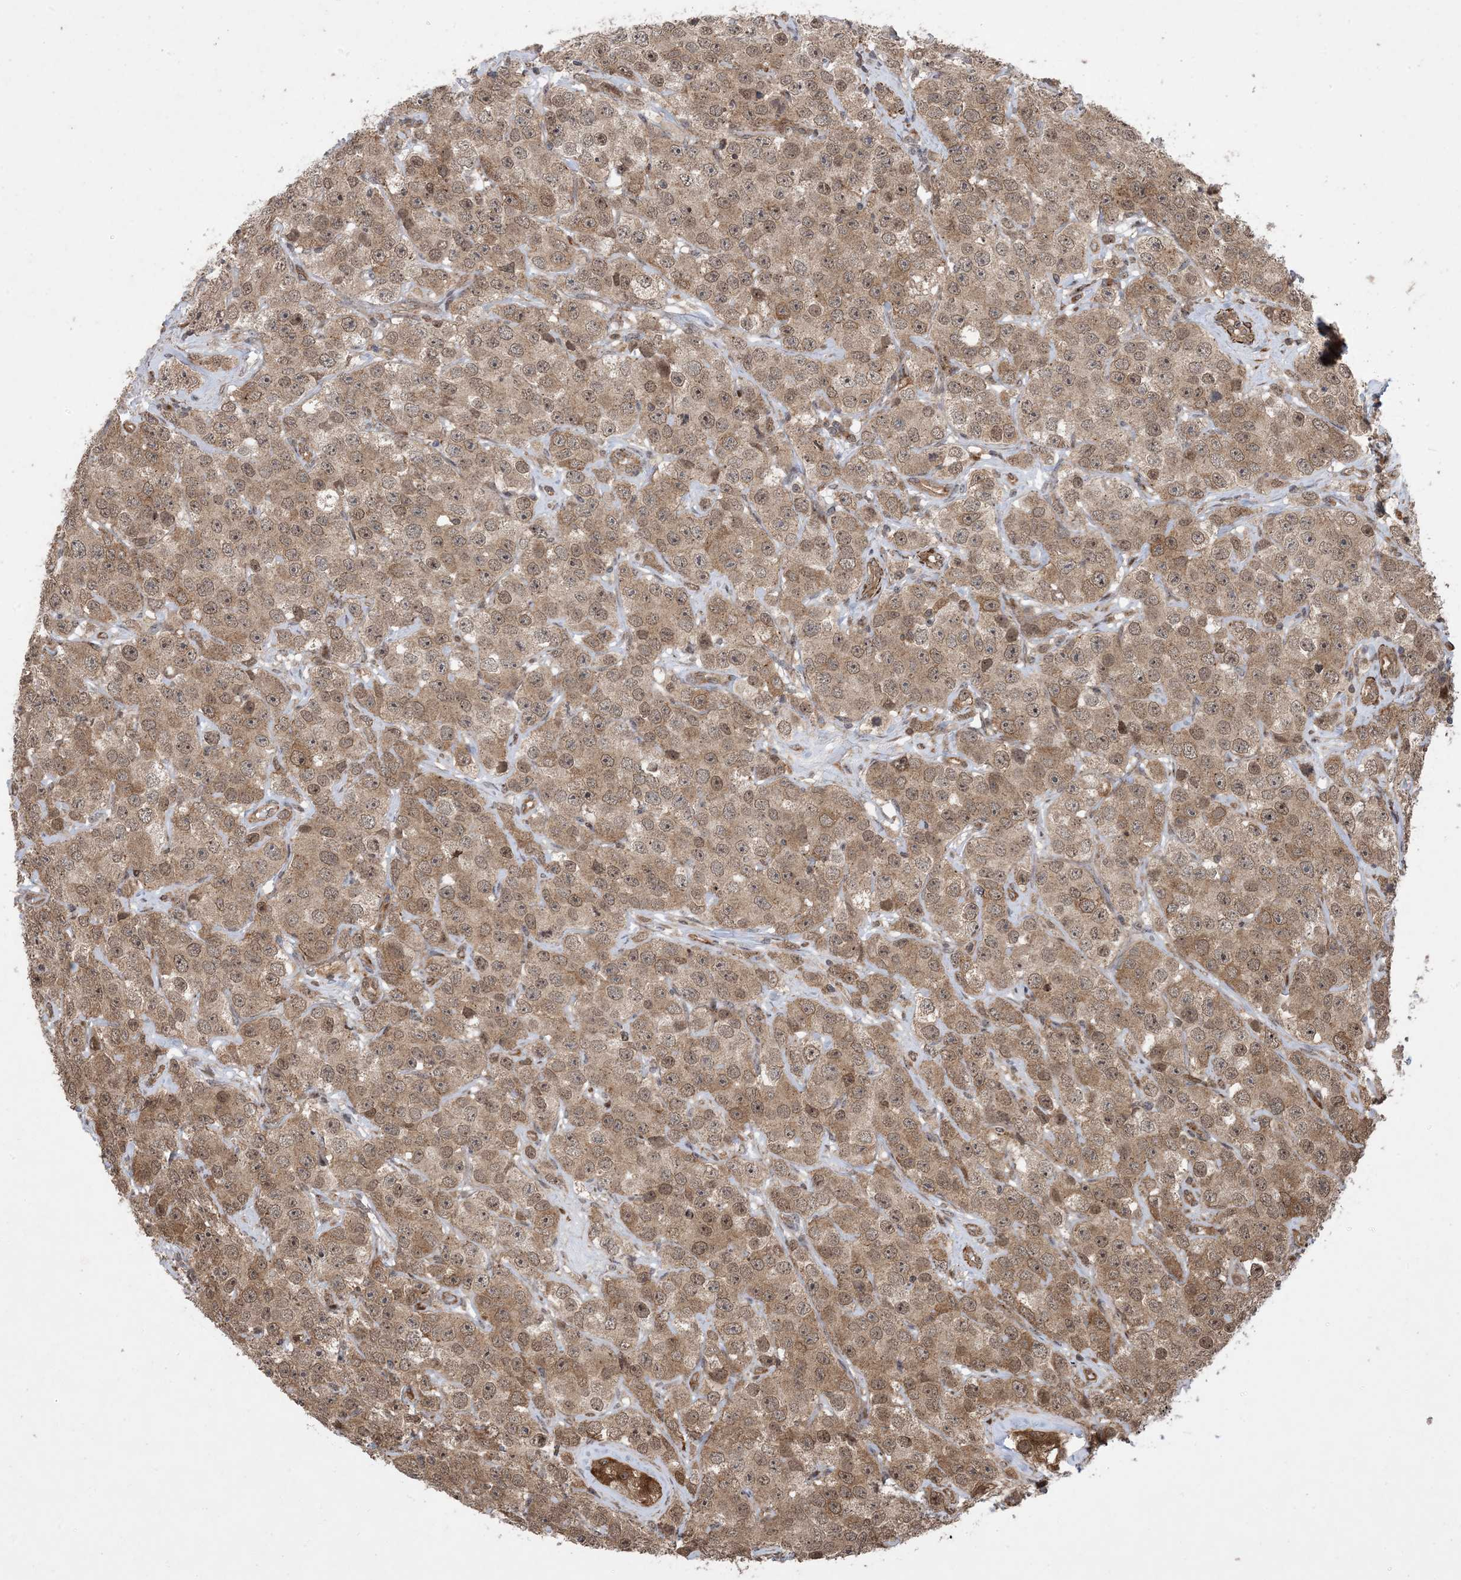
{"staining": {"intensity": "moderate", "quantity": ">75%", "location": "cytoplasmic/membranous,nuclear"}, "tissue": "testis cancer", "cell_type": "Tumor cells", "image_type": "cancer", "snomed": [{"axis": "morphology", "description": "Seminoma, NOS"}, {"axis": "topography", "description": "Testis"}], "caption": "Immunohistochemistry (IHC) of testis cancer (seminoma) displays medium levels of moderate cytoplasmic/membranous and nuclear staining in approximately >75% of tumor cells.", "gene": "ZNF511", "patient": {"sex": "male", "age": 28}}